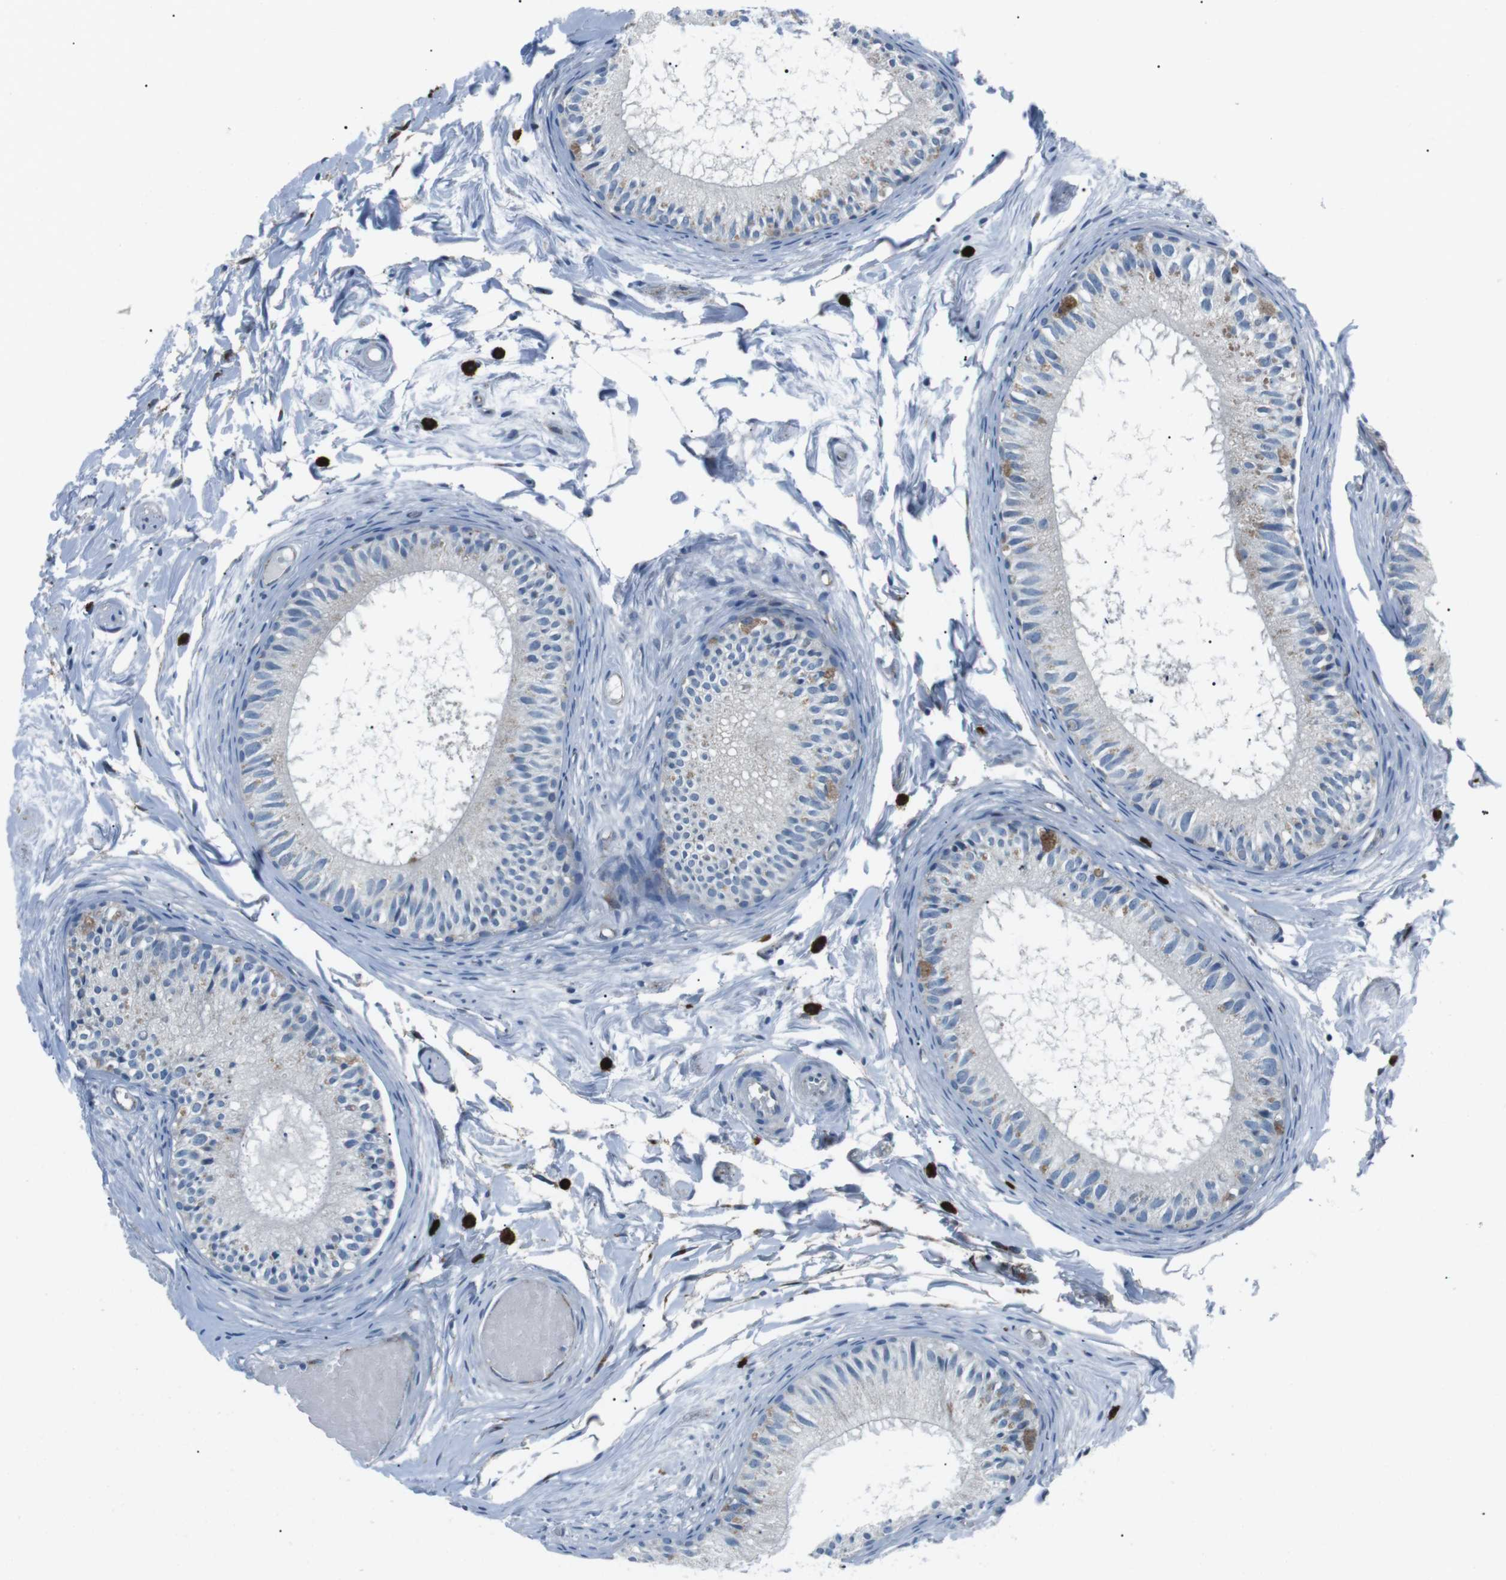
{"staining": {"intensity": "negative", "quantity": "none", "location": "none"}, "tissue": "epididymis", "cell_type": "Glandular cells", "image_type": "normal", "snomed": [{"axis": "morphology", "description": "Normal tissue, NOS"}, {"axis": "topography", "description": "Epididymis"}], "caption": "High magnification brightfield microscopy of benign epididymis stained with DAB (3,3'-diaminobenzidine) (brown) and counterstained with hematoxylin (blue): glandular cells show no significant positivity. (Stains: DAB (3,3'-diaminobenzidine) IHC with hematoxylin counter stain, Microscopy: brightfield microscopy at high magnification).", "gene": "CSF2RA", "patient": {"sex": "male", "age": 46}}